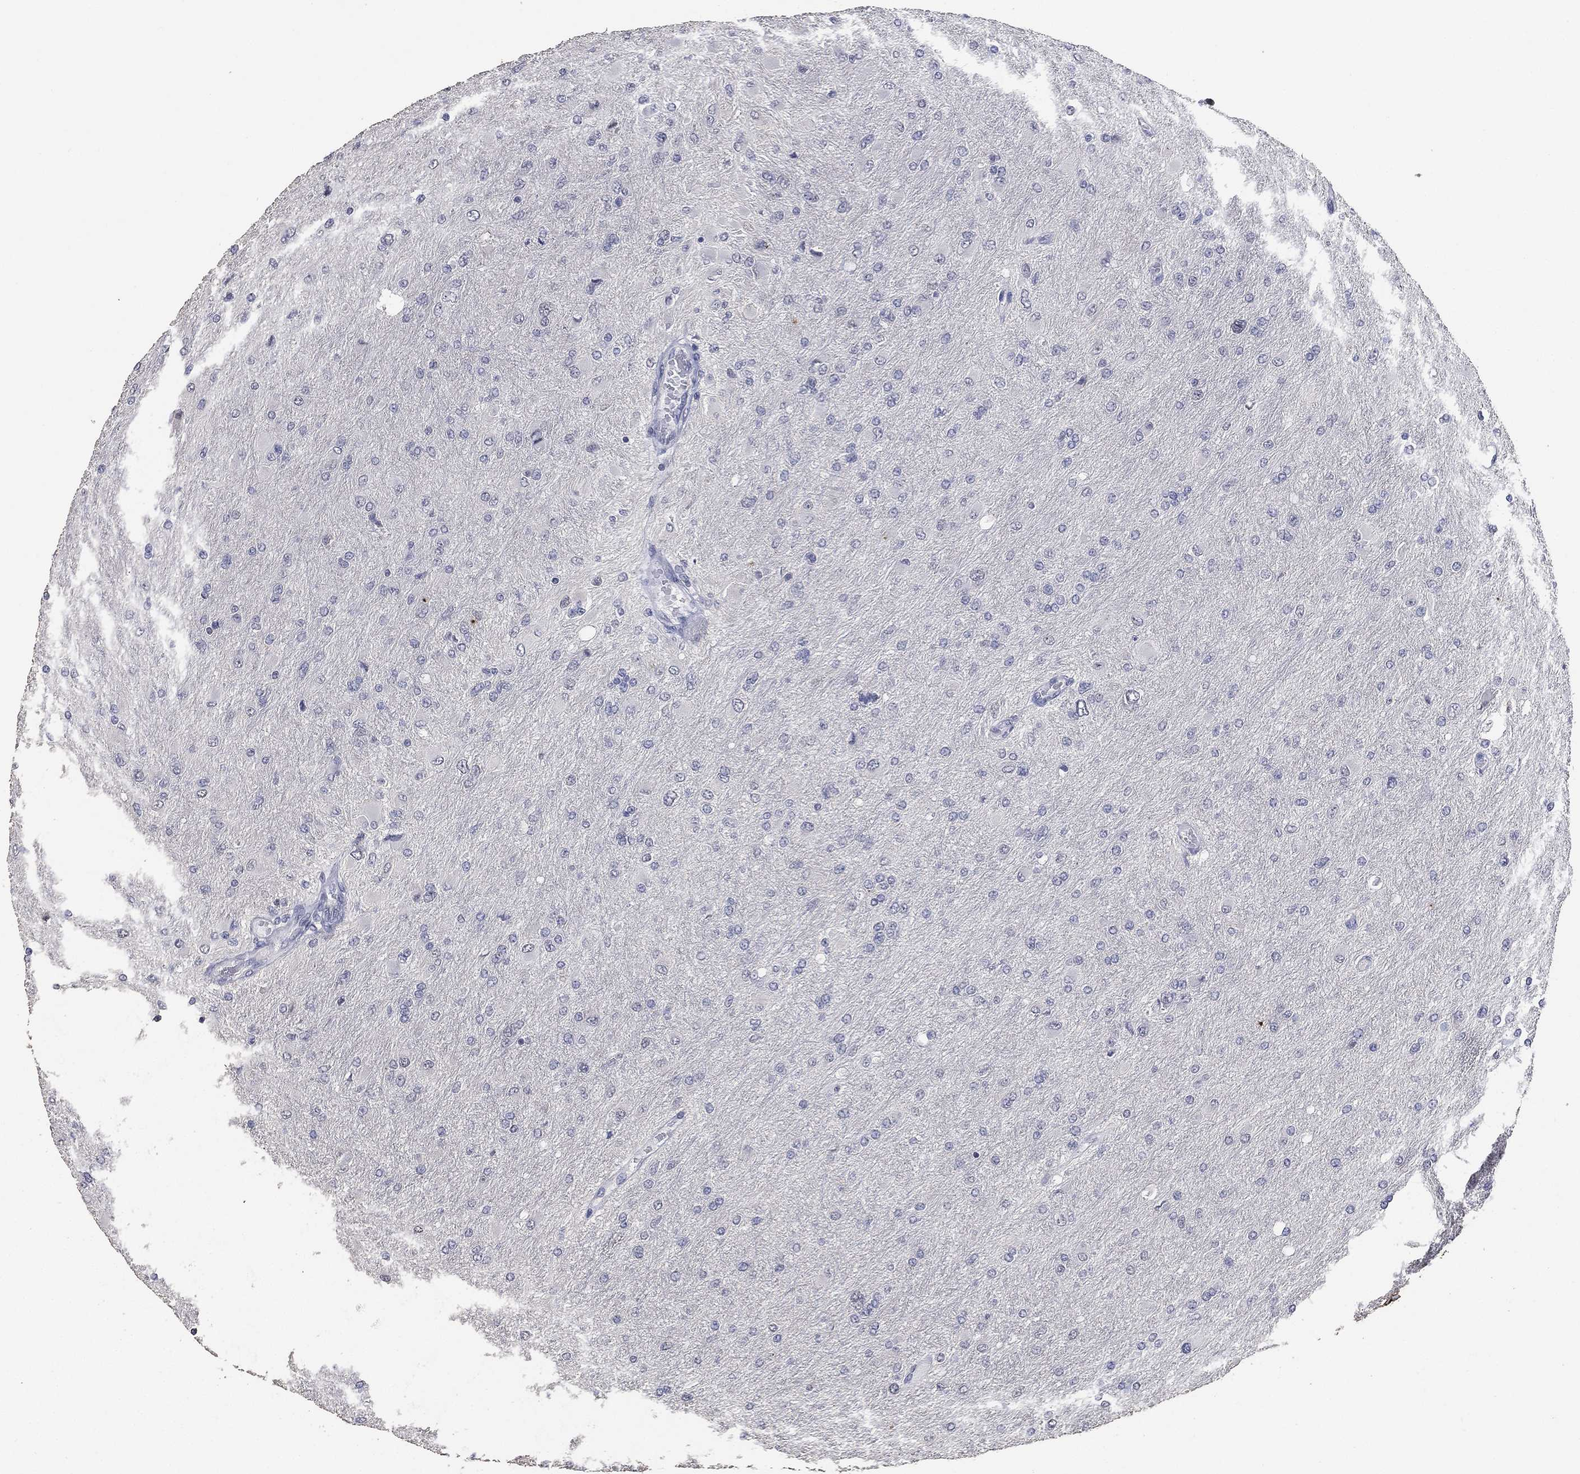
{"staining": {"intensity": "negative", "quantity": "none", "location": "none"}, "tissue": "glioma", "cell_type": "Tumor cells", "image_type": "cancer", "snomed": [{"axis": "morphology", "description": "Glioma, malignant, High grade"}, {"axis": "topography", "description": "Cerebral cortex"}], "caption": "Glioma was stained to show a protein in brown. There is no significant positivity in tumor cells. (DAB immunohistochemistry visualized using brightfield microscopy, high magnification).", "gene": "DSG1", "patient": {"sex": "female", "age": 36}}